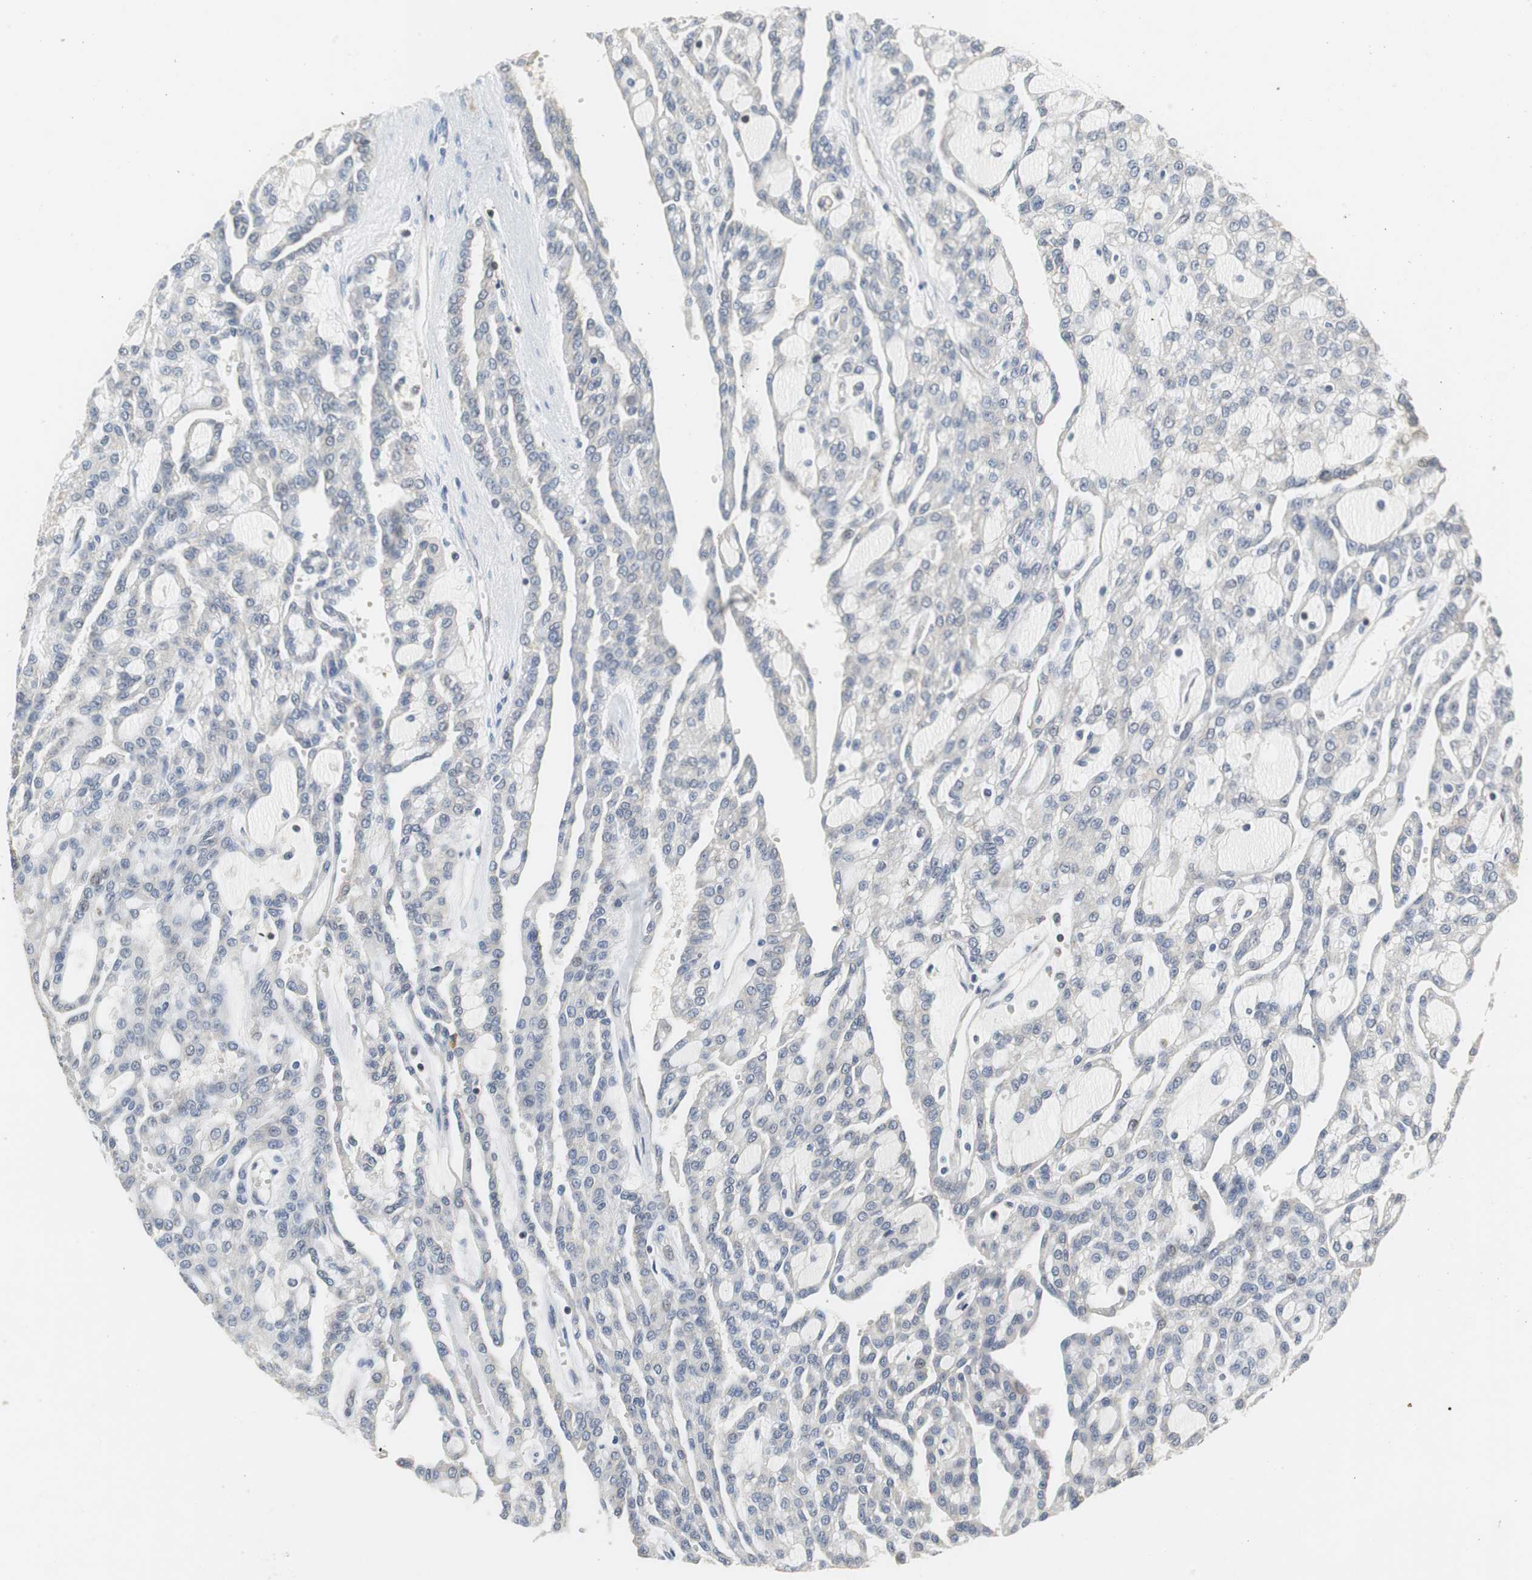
{"staining": {"intensity": "negative", "quantity": "none", "location": "none"}, "tissue": "renal cancer", "cell_type": "Tumor cells", "image_type": "cancer", "snomed": [{"axis": "morphology", "description": "Adenocarcinoma, NOS"}, {"axis": "topography", "description": "Kidney"}], "caption": "A high-resolution image shows IHC staining of adenocarcinoma (renal), which exhibits no significant expression in tumor cells.", "gene": "GSDMD", "patient": {"sex": "male", "age": 63}}